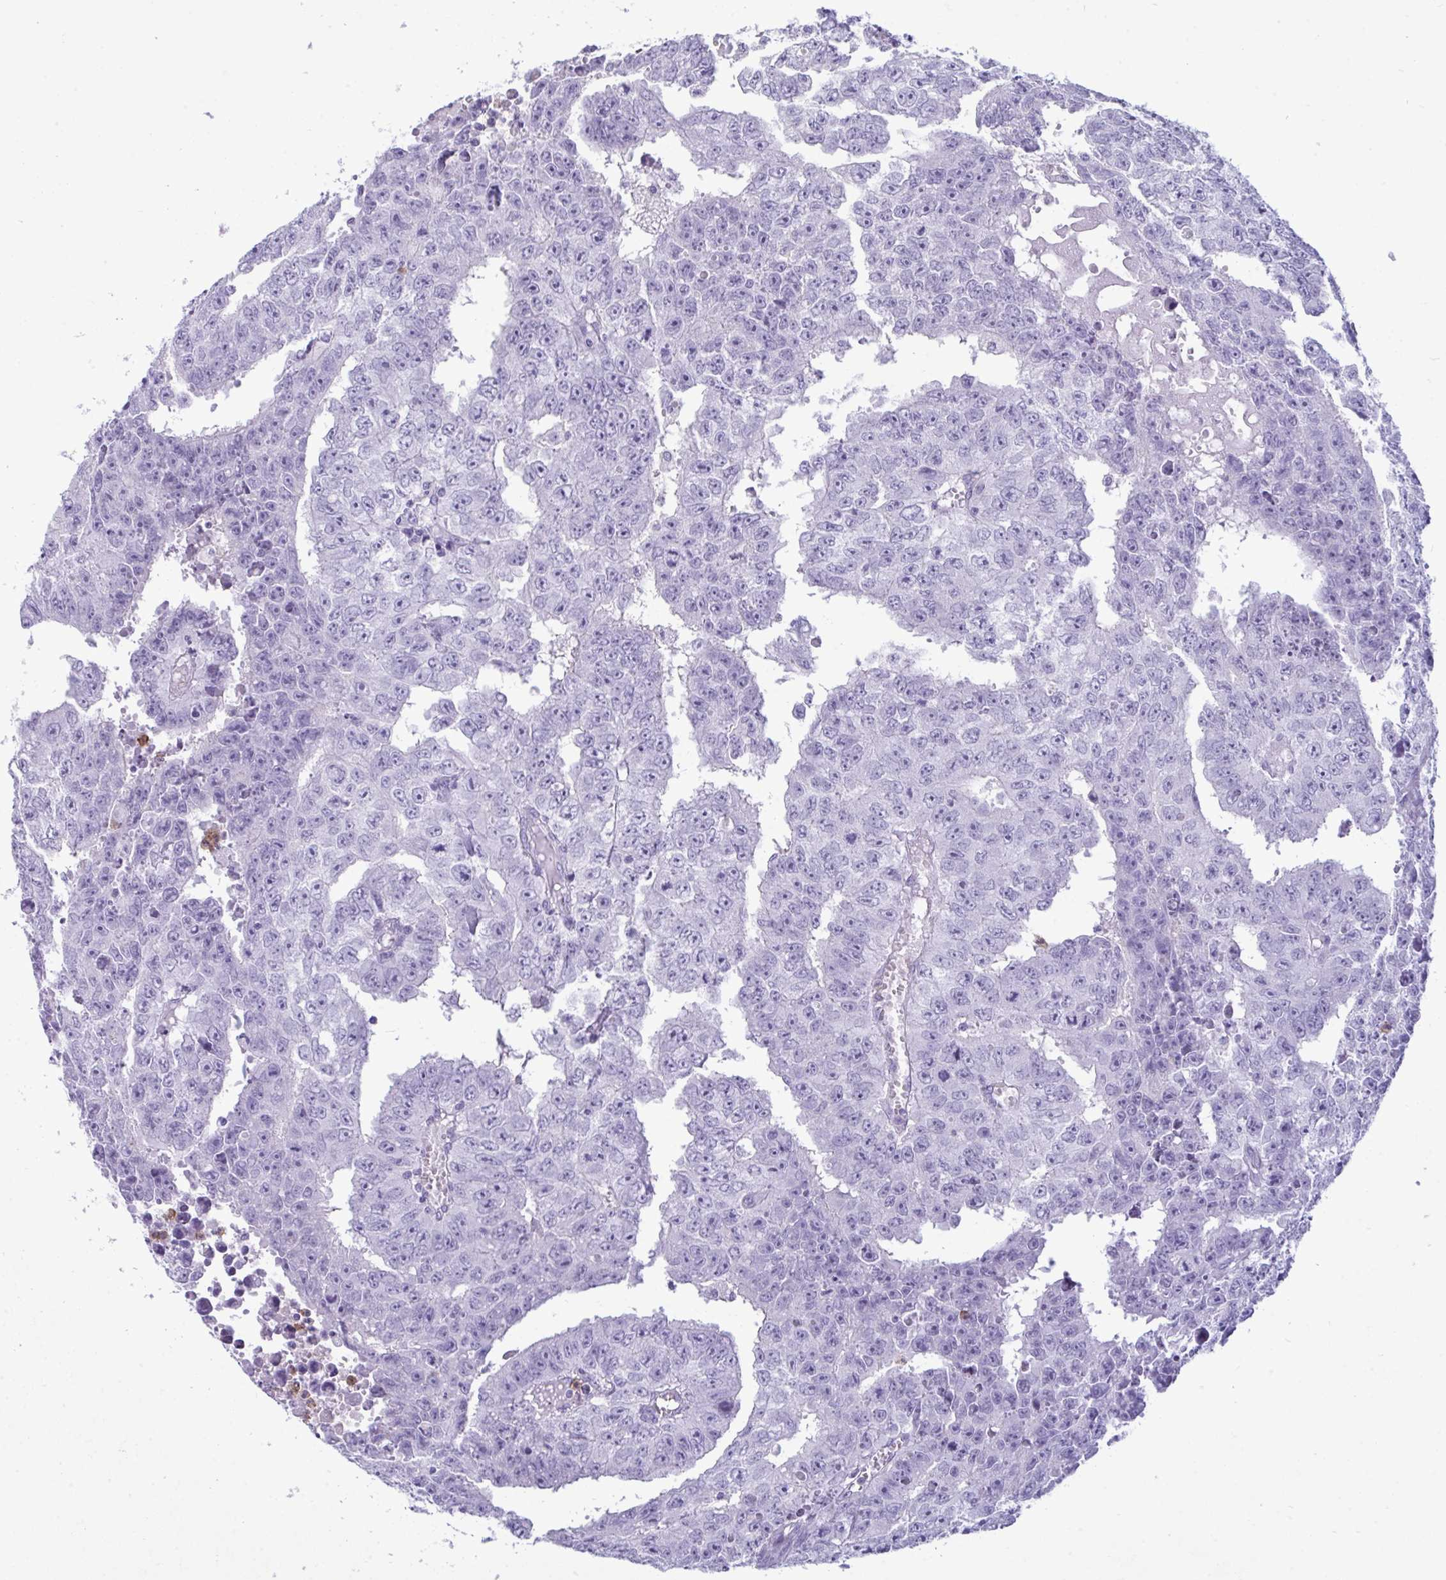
{"staining": {"intensity": "negative", "quantity": "none", "location": "none"}, "tissue": "testis cancer", "cell_type": "Tumor cells", "image_type": "cancer", "snomed": [{"axis": "morphology", "description": "Carcinoma, Embryonal, NOS"}, {"axis": "morphology", "description": "Teratoma, malignant, NOS"}, {"axis": "topography", "description": "Testis"}], "caption": "Protein analysis of testis cancer (embryonal carcinoma) displays no significant positivity in tumor cells.", "gene": "ARHGAP42", "patient": {"sex": "male", "age": 24}}